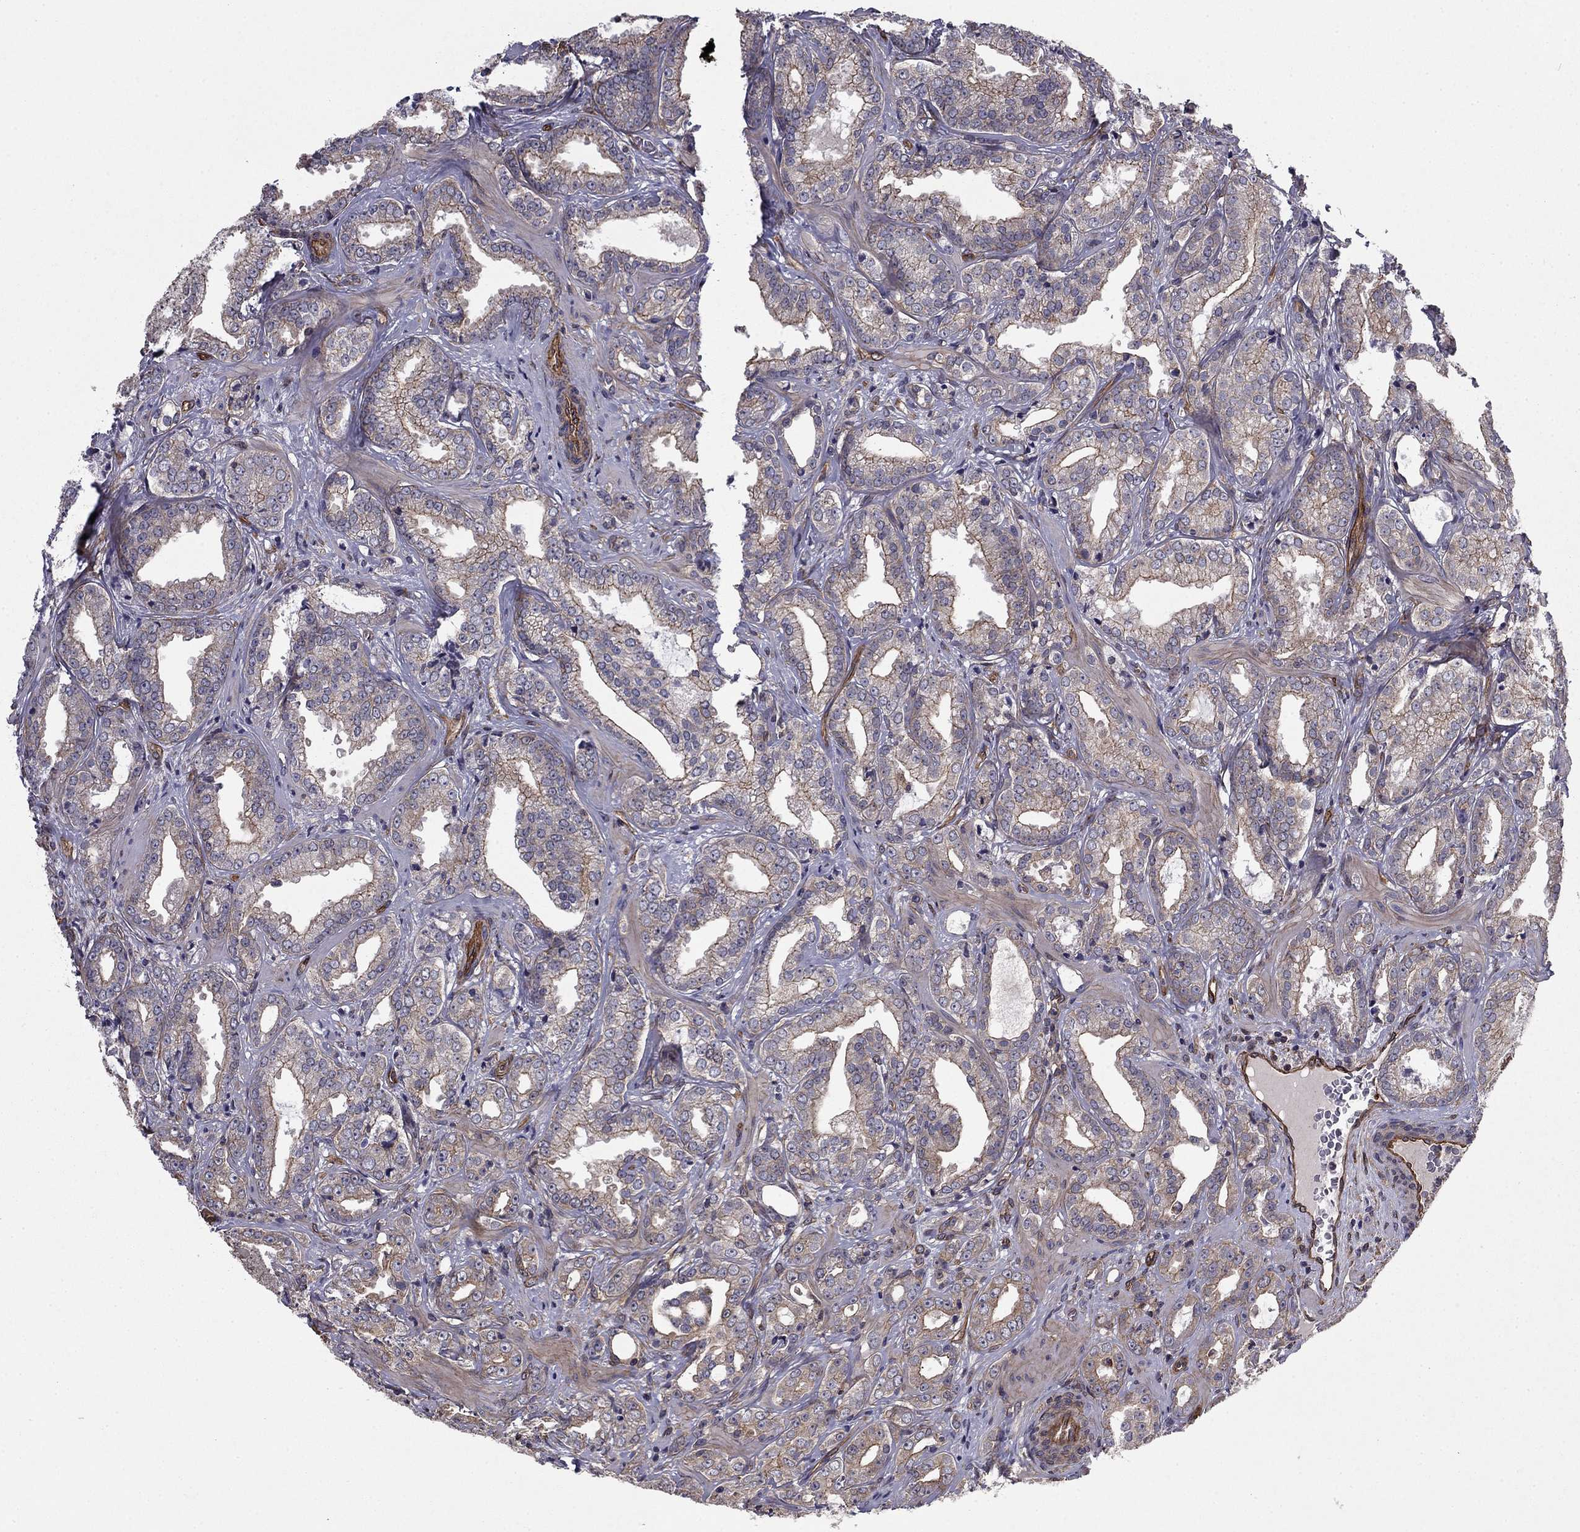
{"staining": {"intensity": "moderate", "quantity": "<25%", "location": "cytoplasmic/membranous"}, "tissue": "prostate cancer", "cell_type": "Tumor cells", "image_type": "cancer", "snomed": [{"axis": "morphology", "description": "Adenocarcinoma, Medium grade"}, {"axis": "topography", "description": "Prostate and seminal vesicle, NOS"}, {"axis": "topography", "description": "Prostate"}], "caption": "DAB (3,3'-diaminobenzidine) immunohistochemical staining of prostate medium-grade adenocarcinoma demonstrates moderate cytoplasmic/membranous protein expression in approximately <25% of tumor cells.", "gene": "SHMT1", "patient": {"sex": "male", "age": 65}}